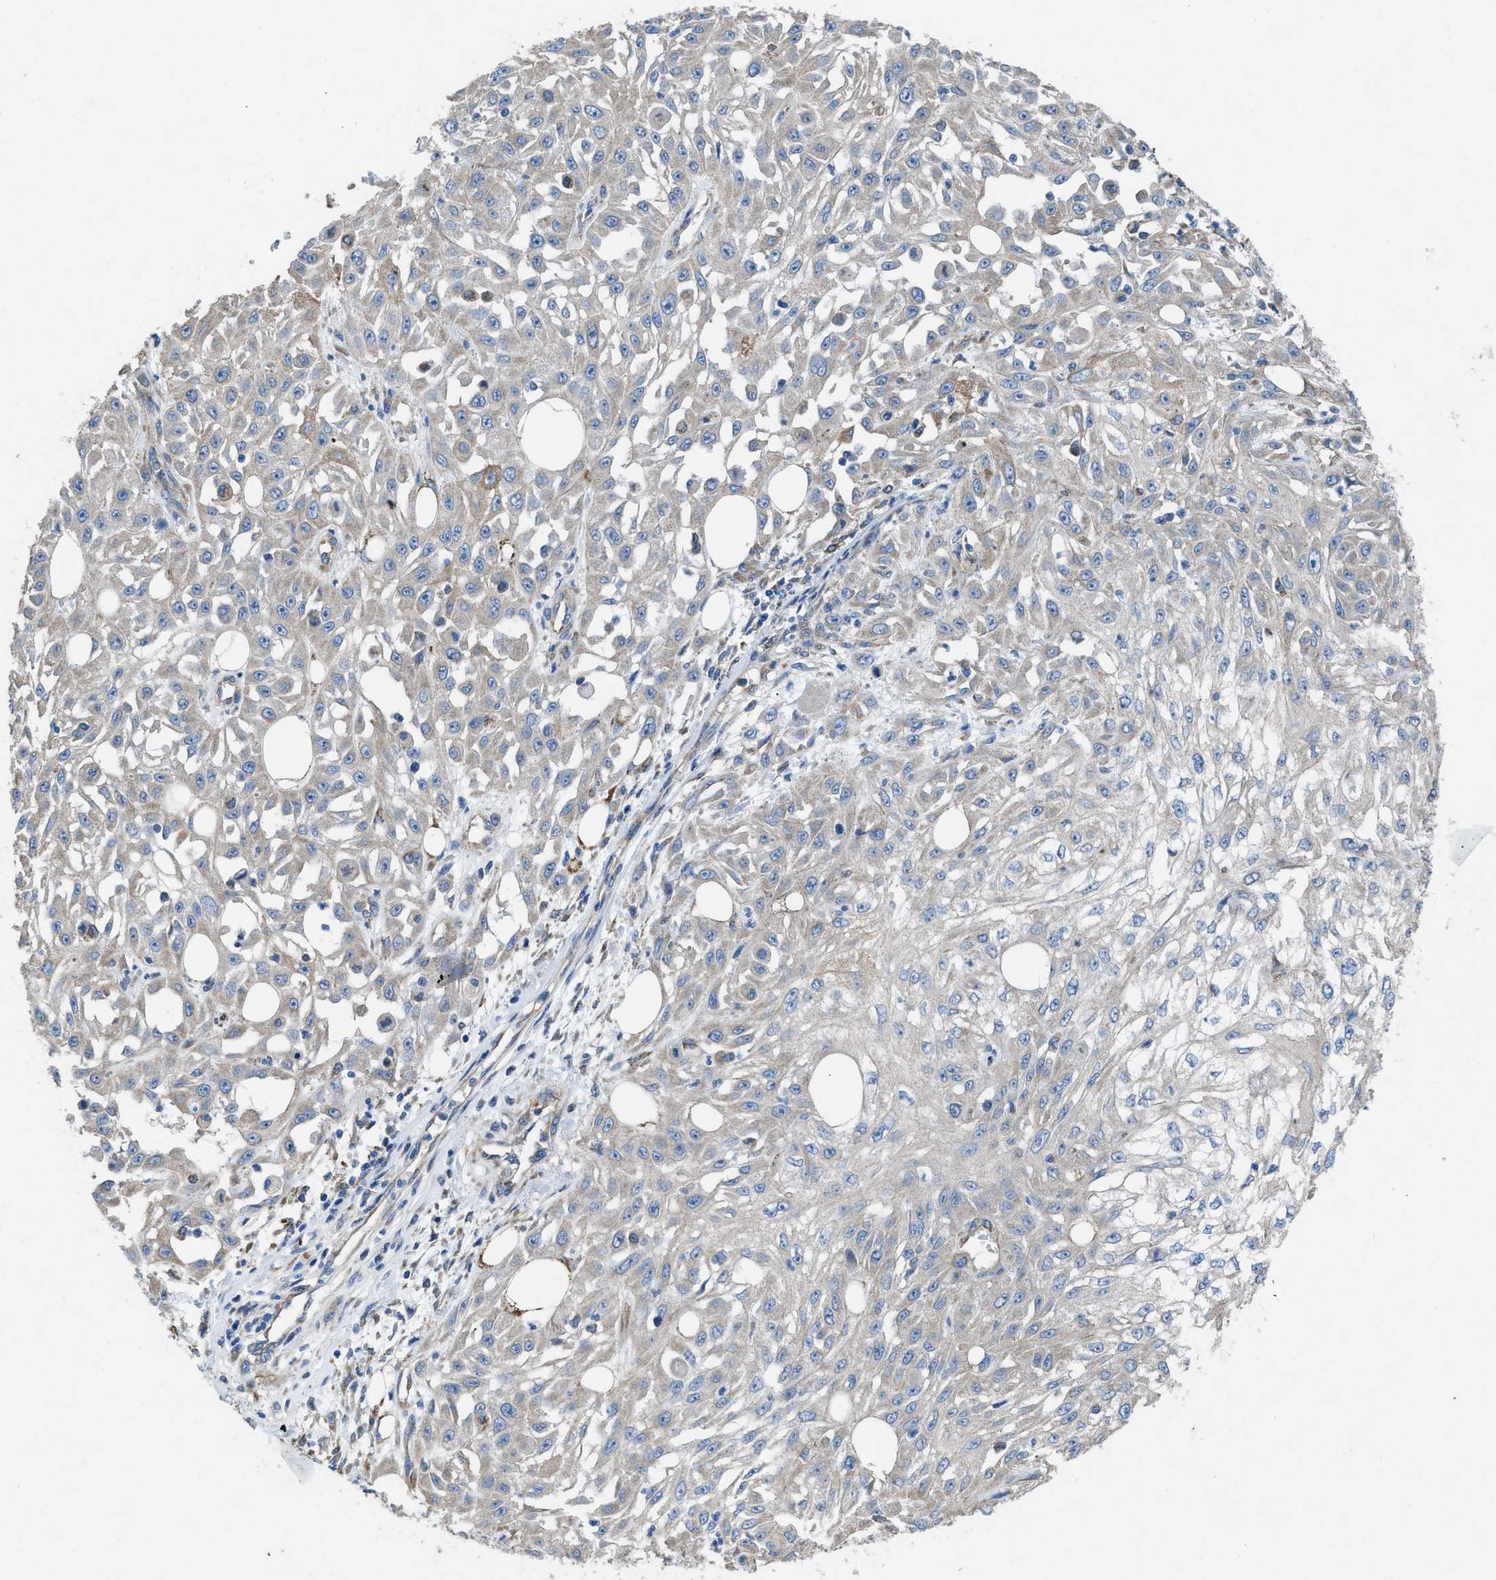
{"staining": {"intensity": "negative", "quantity": "none", "location": "none"}, "tissue": "skin cancer", "cell_type": "Tumor cells", "image_type": "cancer", "snomed": [{"axis": "morphology", "description": "Squamous cell carcinoma, NOS"}, {"axis": "morphology", "description": "Squamous cell carcinoma, metastatic, NOS"}, {"axis": "topography", "description": "Skin"}, {"axis": "topography", "description": "Lymph node"}], "caption": "Tumor cells are negative for protein expression in human skin cancer (squamous cell carcinoma). Brightfield microscopy of IHC stained with DAB (brown) and hematoxylin (blue), captured at high magnification.", "gene": "DOLPP1", "patient": {"sex": "male", "age": 75}}